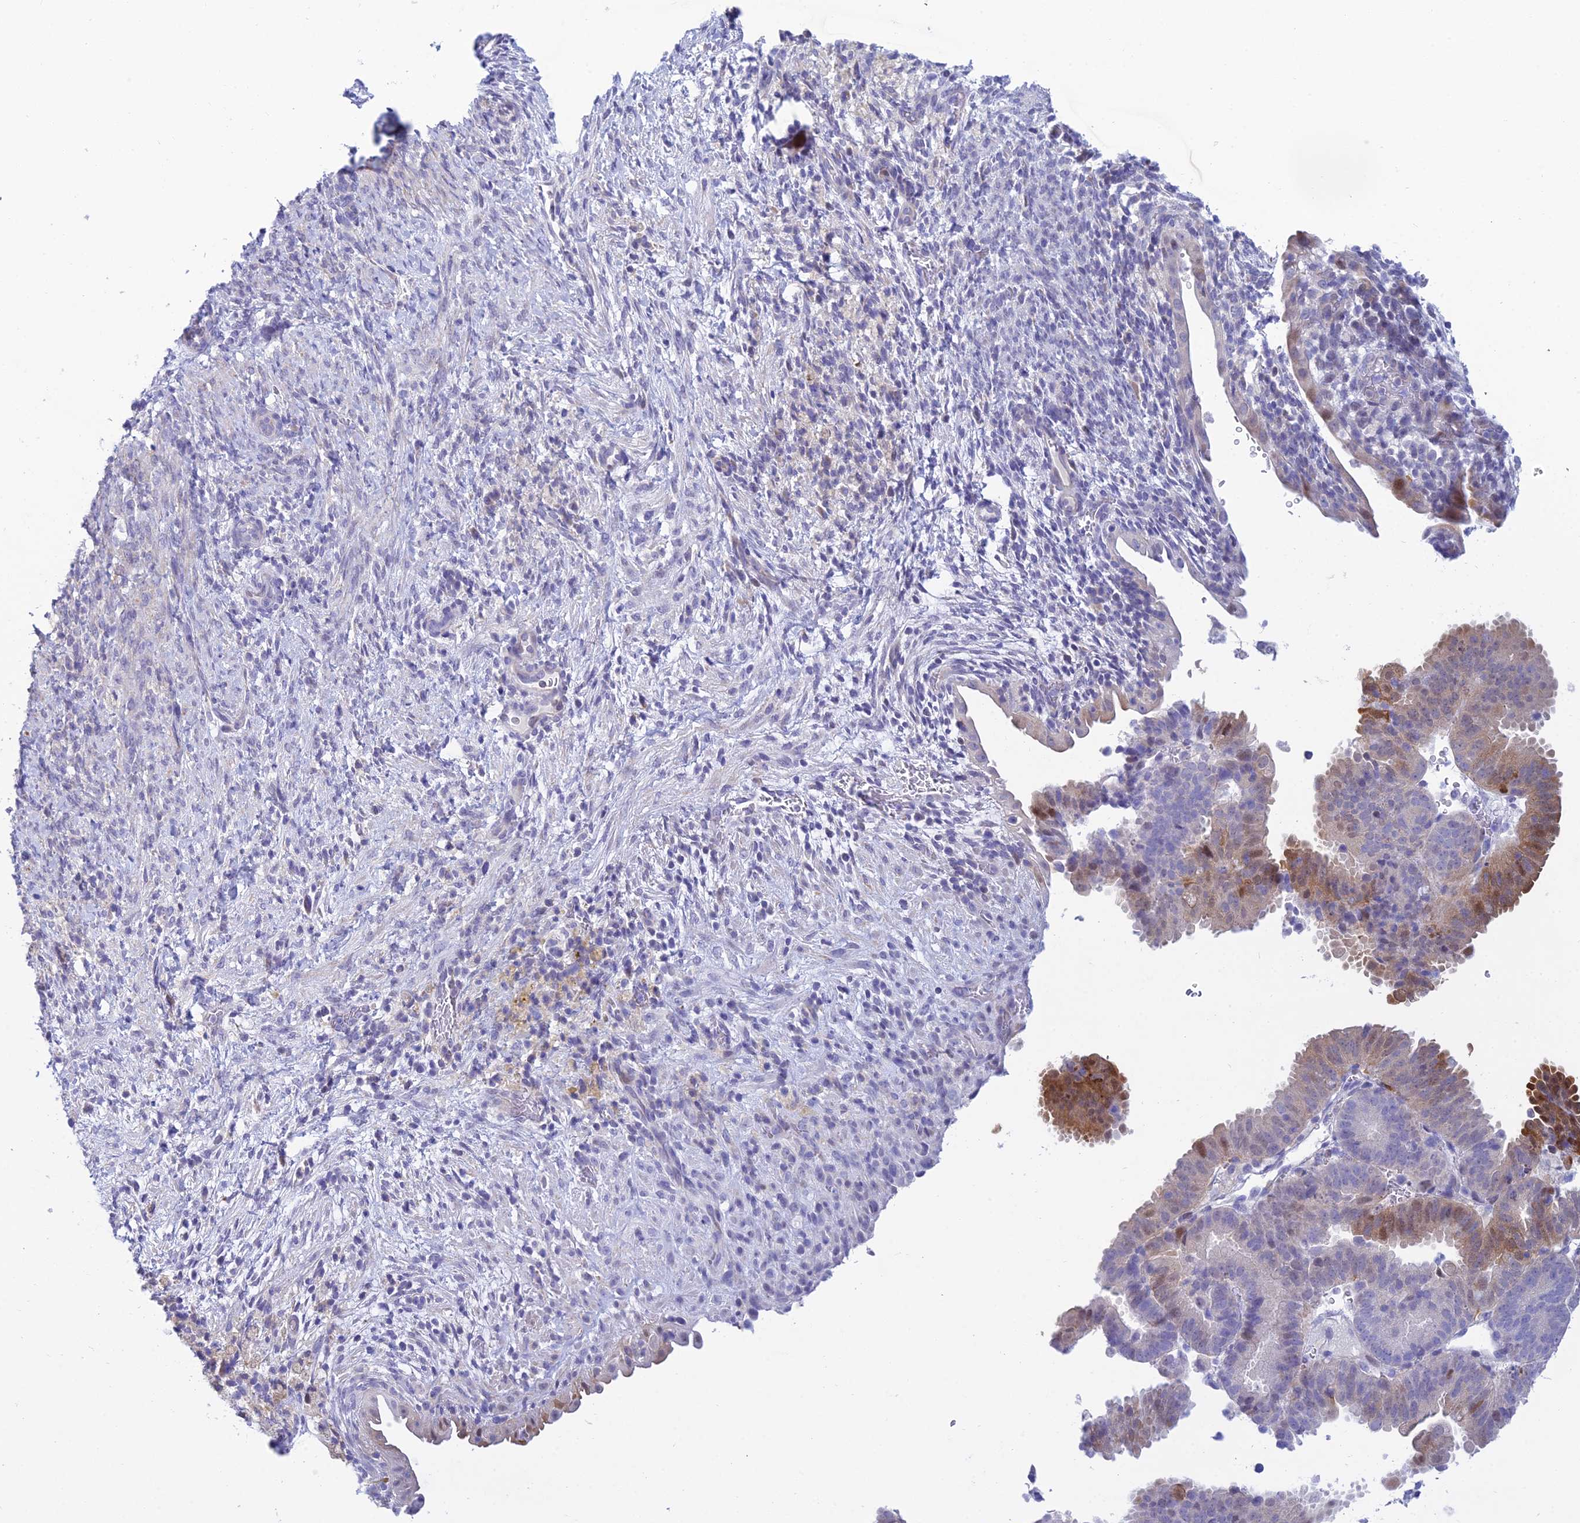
{"staining": {"intensity": "moderate", "quantity": "<25%", "location": "cytoplasmic/membranous,nuclear"}, "tissue": "endometrial cancer", "cell_type": "Tumor cells", "image_type": "cancer", "snomed": [{"axis": "morphology", "description": "Adenocarcinoma, NOS"}, {"axis": "topography", "description": "Endometrium"}], "caption": "Protein positivity by immunohistochemistry (IHC) exhibits moderate cytoplasmic/membranous and nuclear expression in approximately <25% of tumor cells in endometrial cancer (adenocarcinoma). The protein is stained brown, and the nuclei are stained in blue (DAB IHC with brightfield microscopy, high magnification).", "gene": "ZMIZ1", "patient": {"sex": "female", "age": 70}}